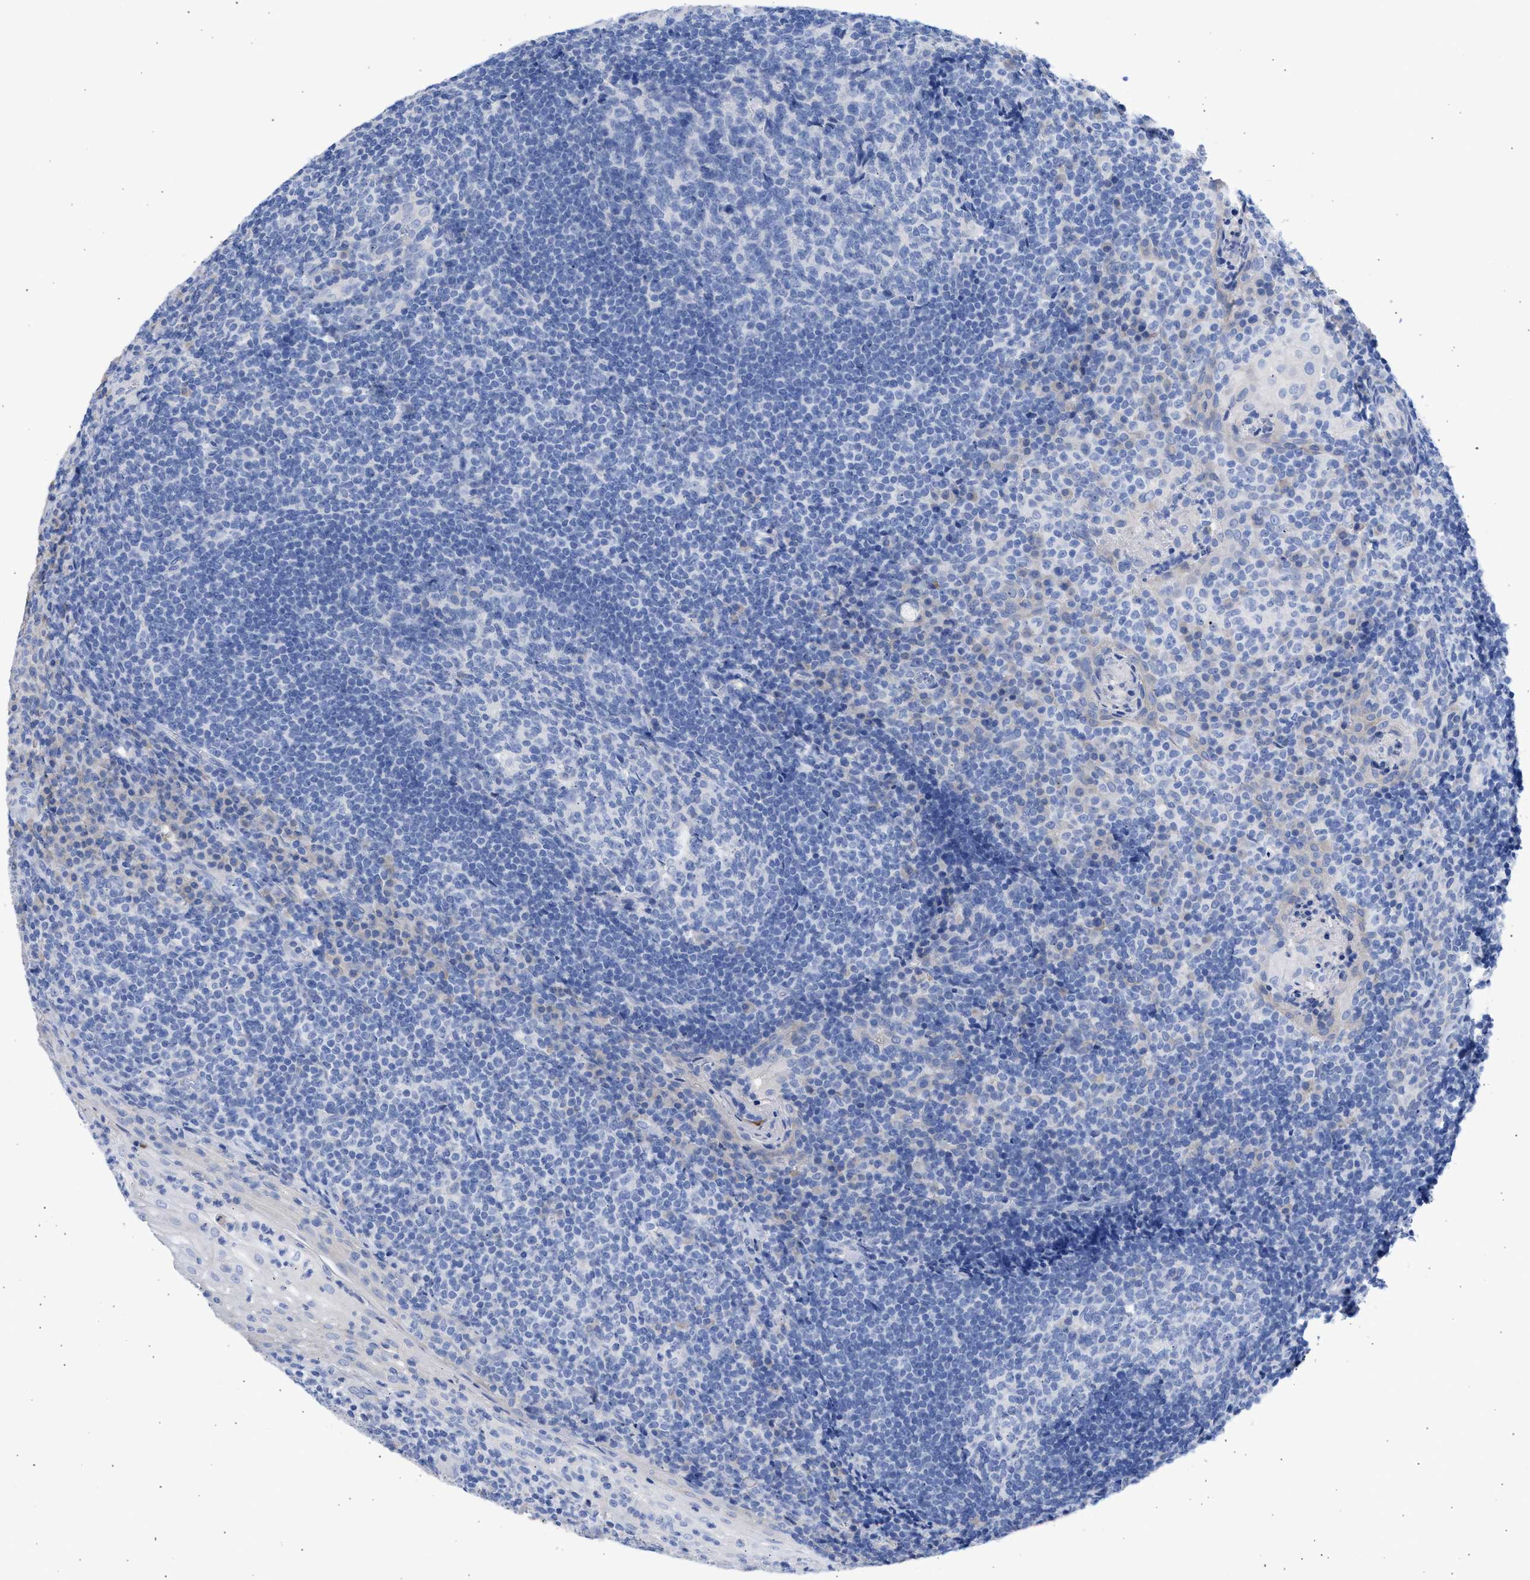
{"staining": {"intensity": "negative", "quantity": "none", "location": "none"}, "tissue": "tonsil", "cell_type": "Germinal center cells", "image_type": "normal", "snomed": [{"axis": "morphology", "description": "Normal tissue, NOS"}, {"axis": "topography", "description": "Tonsil"}], "caption": "Protein analysis of benign tonsil reveals no significant positivity in germinal center cells.", "gene": "RSPH1", "patient": {"sex": "male", "age": 37}}